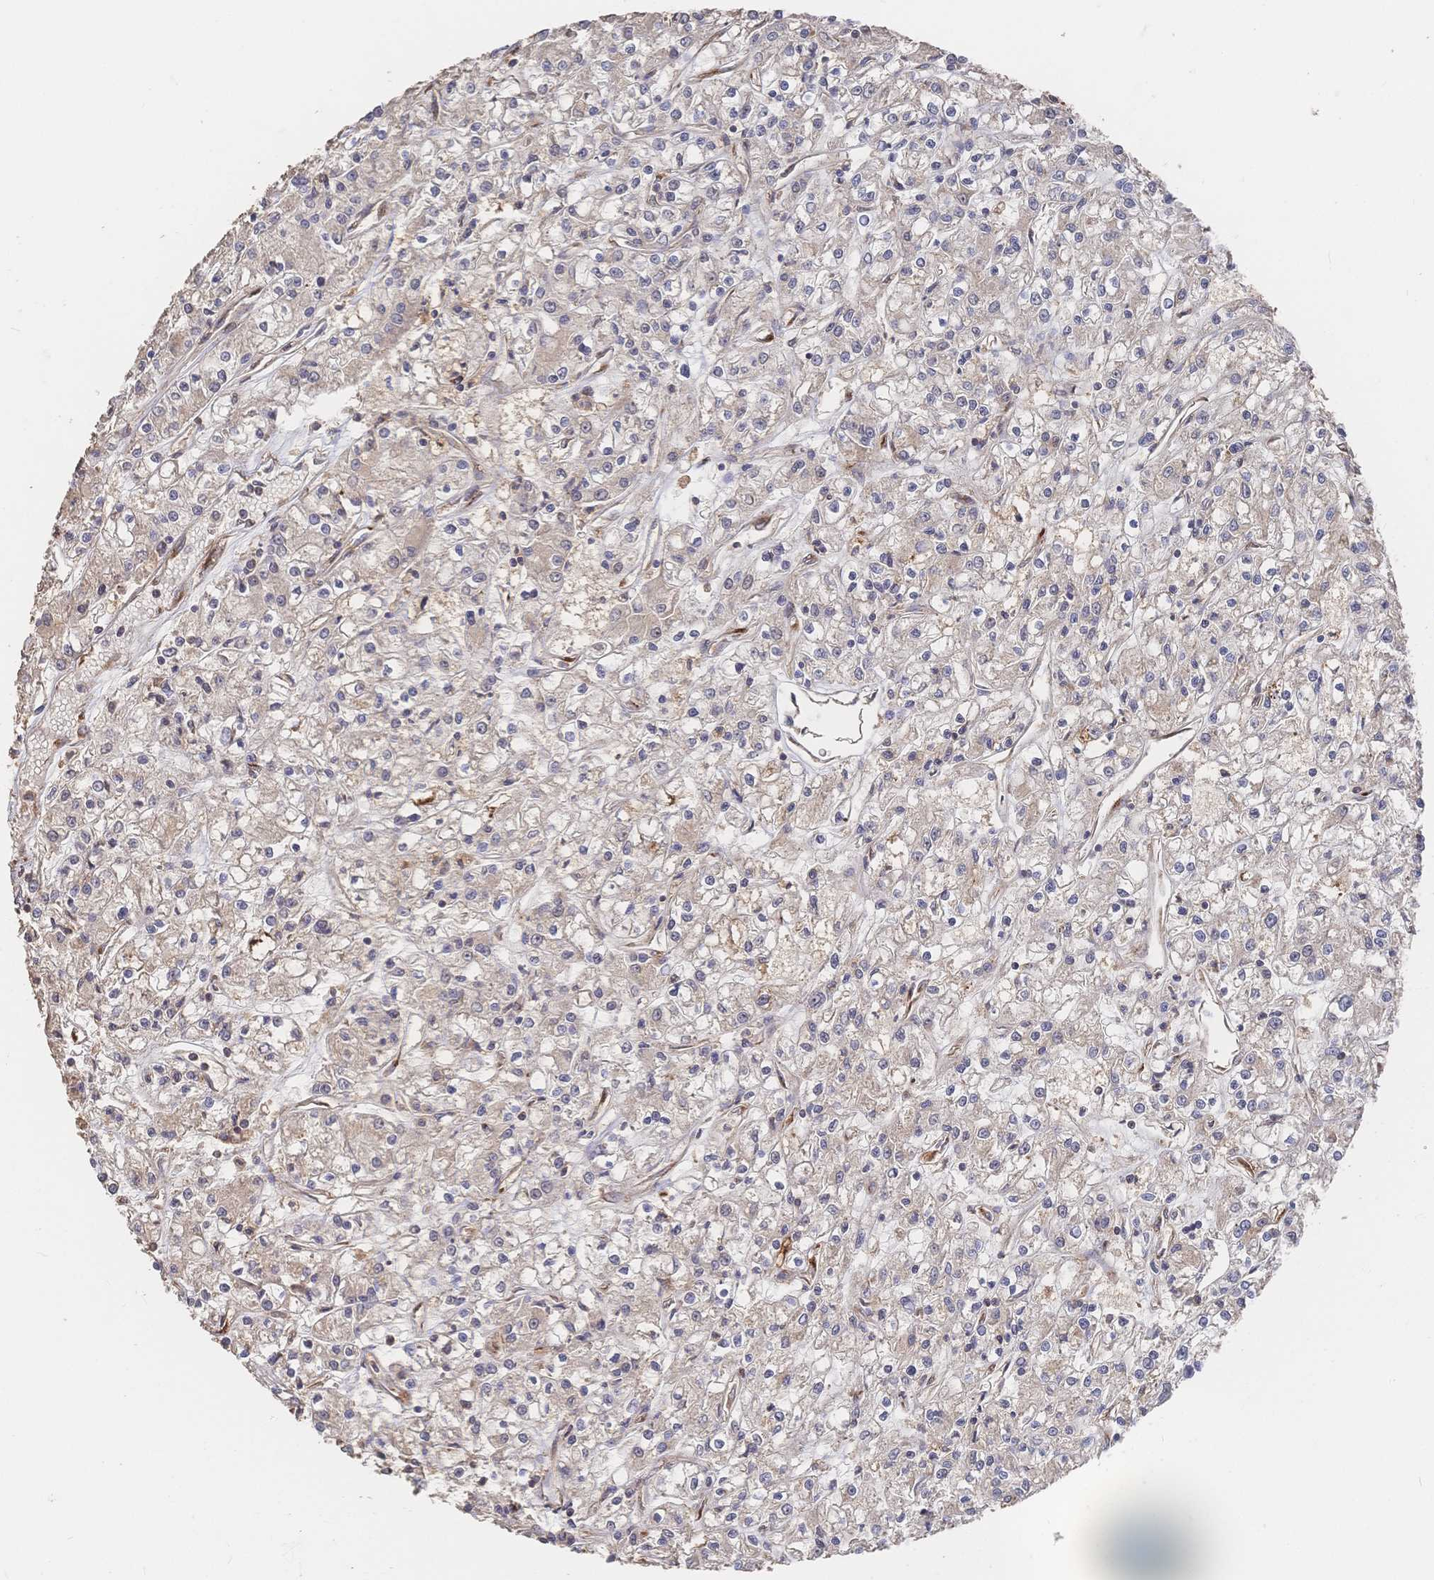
{"staining": {"intensity": "weak", "quantity": "25%-75%", "location": "cytoplasmic/membranous"}, "tissue": "renal cancer", "cell_type": "Tumor cells", "image_type": "cancer", "snomed": [{"axis": "morphology", "description": "Adenocarcinoma, NOS"}, {"axis": "topography", "description": "Kidney"}], "caption": "A brown stain highlights weak cytoplasmic/membranous staining of a protein in adenocarcinoma (renal) tumor cells. (DAB IHC, brown staining for protein, blue staining for nuclei).", "gene": "DNAJA4", "patient": {"sex": "female", "age": 59}}